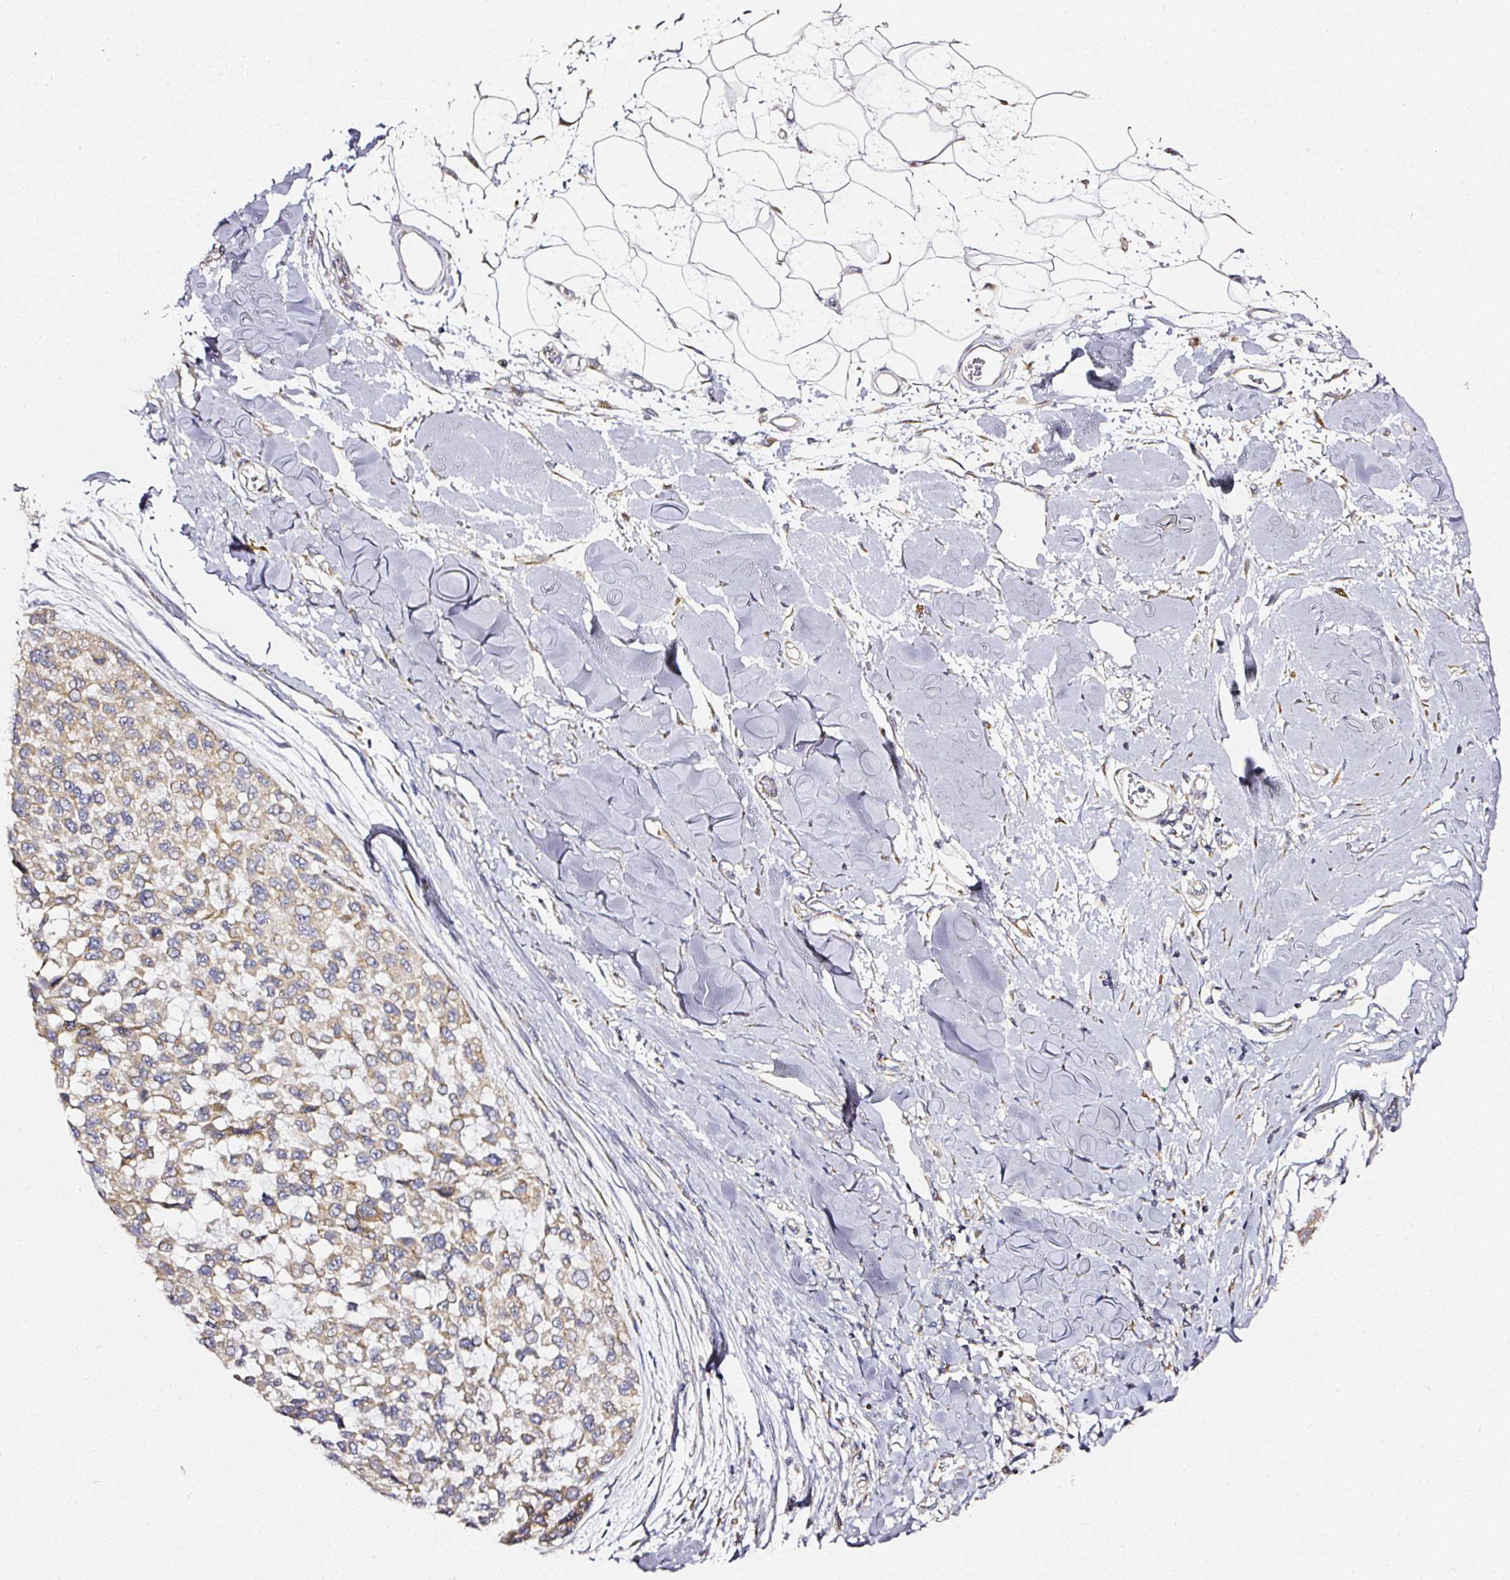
{"staining": {"intensity": "weak", "quantity": ">75%", "location": "cytoplasmic/membranous"}, "tissue": "melanoma", "cell_type": "Tumor cells", "image_type": "cancer", "snomed": [{"axis": "morphology", "description": "Malignant melanoma, NOS"}, {"axis": "topography", "description": "Skin"}], "caption": "Malignant melanoma stained for a protein (brown) exhibits weak cytoplasmic/membranous positive positivity in approximately >75% of tumor cells.", "gene": "NTRK1", "patient": {"sex": "male", "age": 62}}